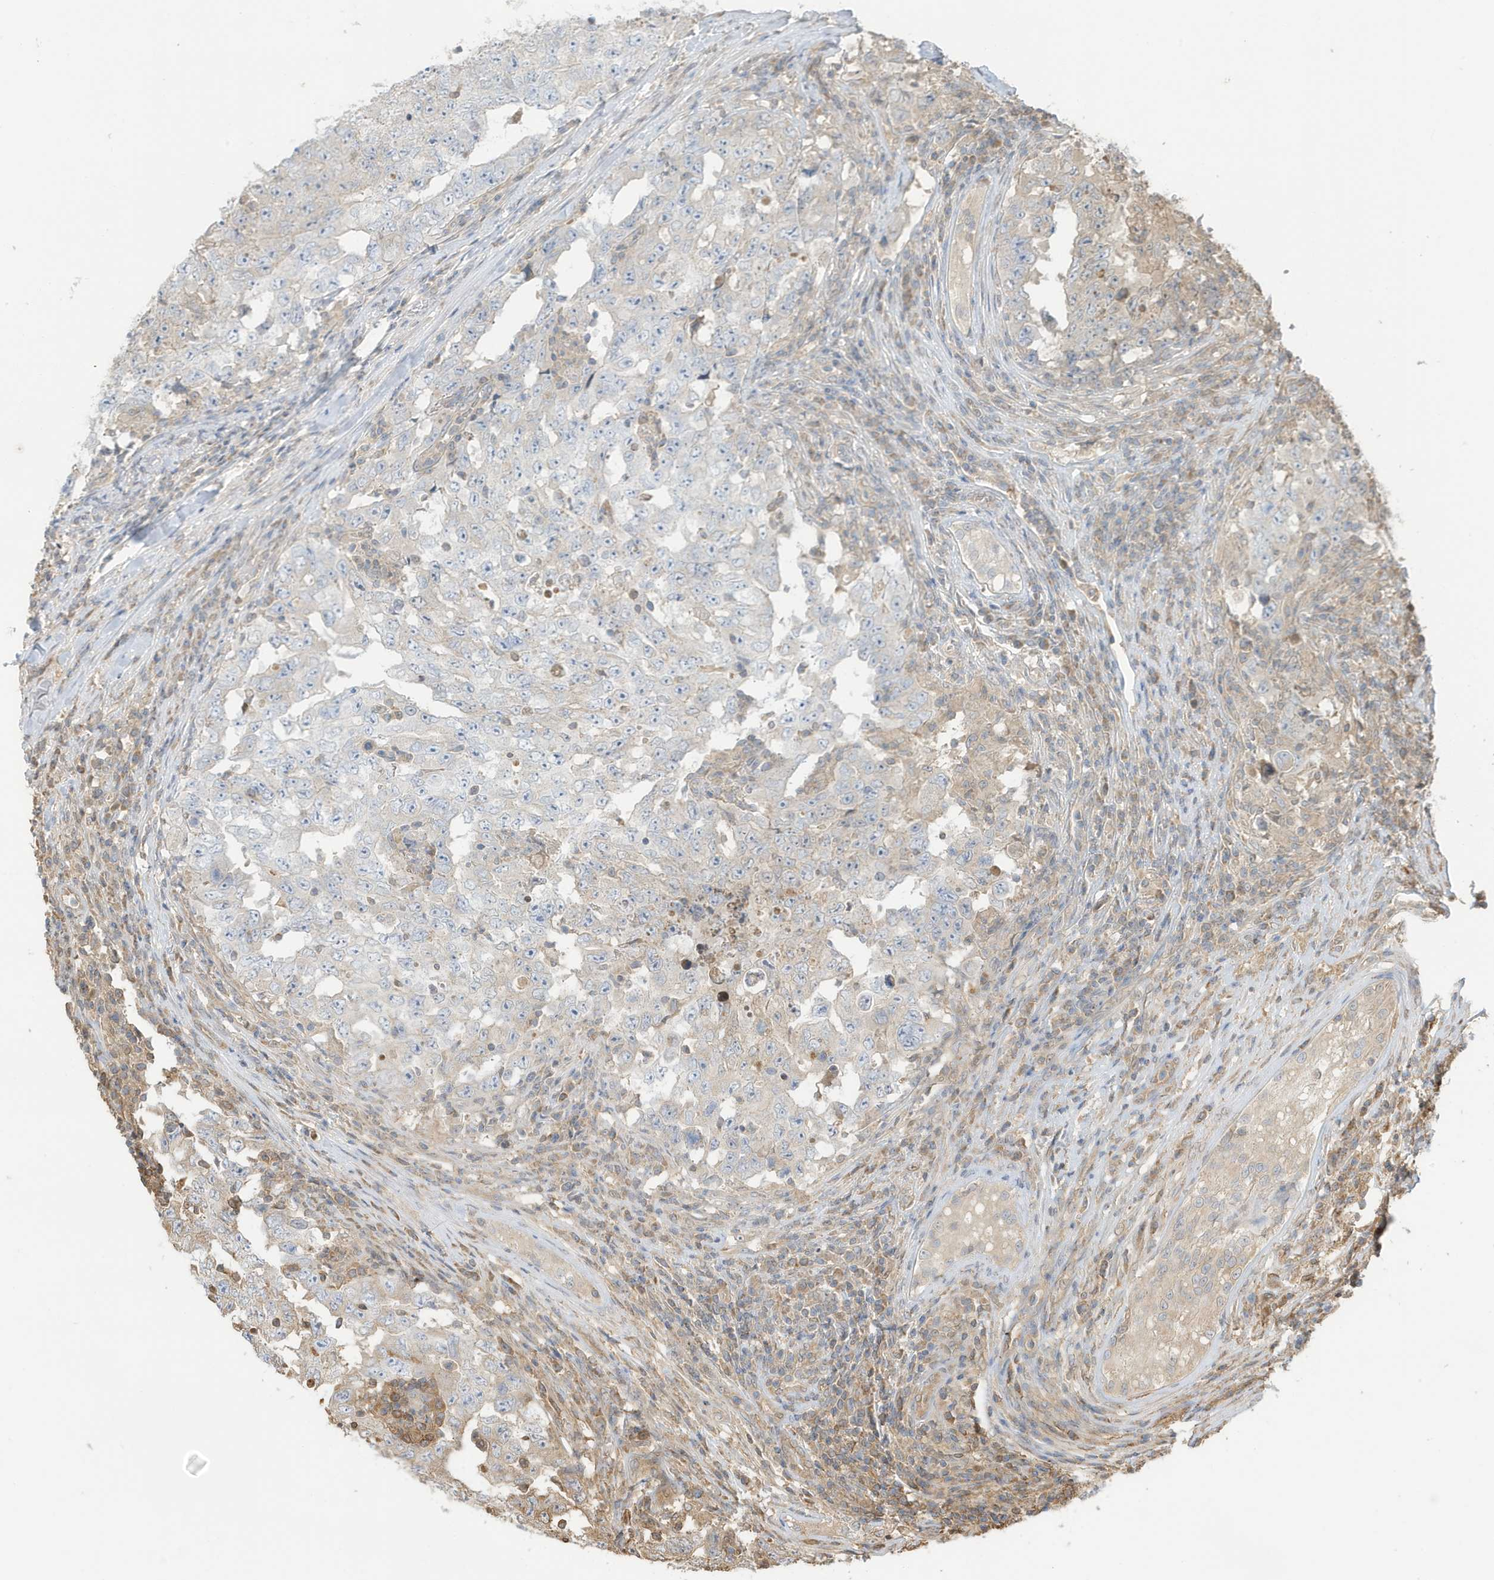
{"staining": {"intensity": "negative", "quantity": "none", "location": "none"}, "tissue": "testis cancer", "cell_type": "Tumor cells", "image_type": "cancer", "snomed": [{"axis": "morphology", "description": "Carcinoma, Embryonal, NOS"}, {"axis": "topography", "description": "Testis"}], "caption": "An immunohistochemistry micrograph of testis cancer is shown. There is no staining in tumor cells of testis cancer.", "gene": "AZI2", "patient": {"sex": "male", "age": 26}}